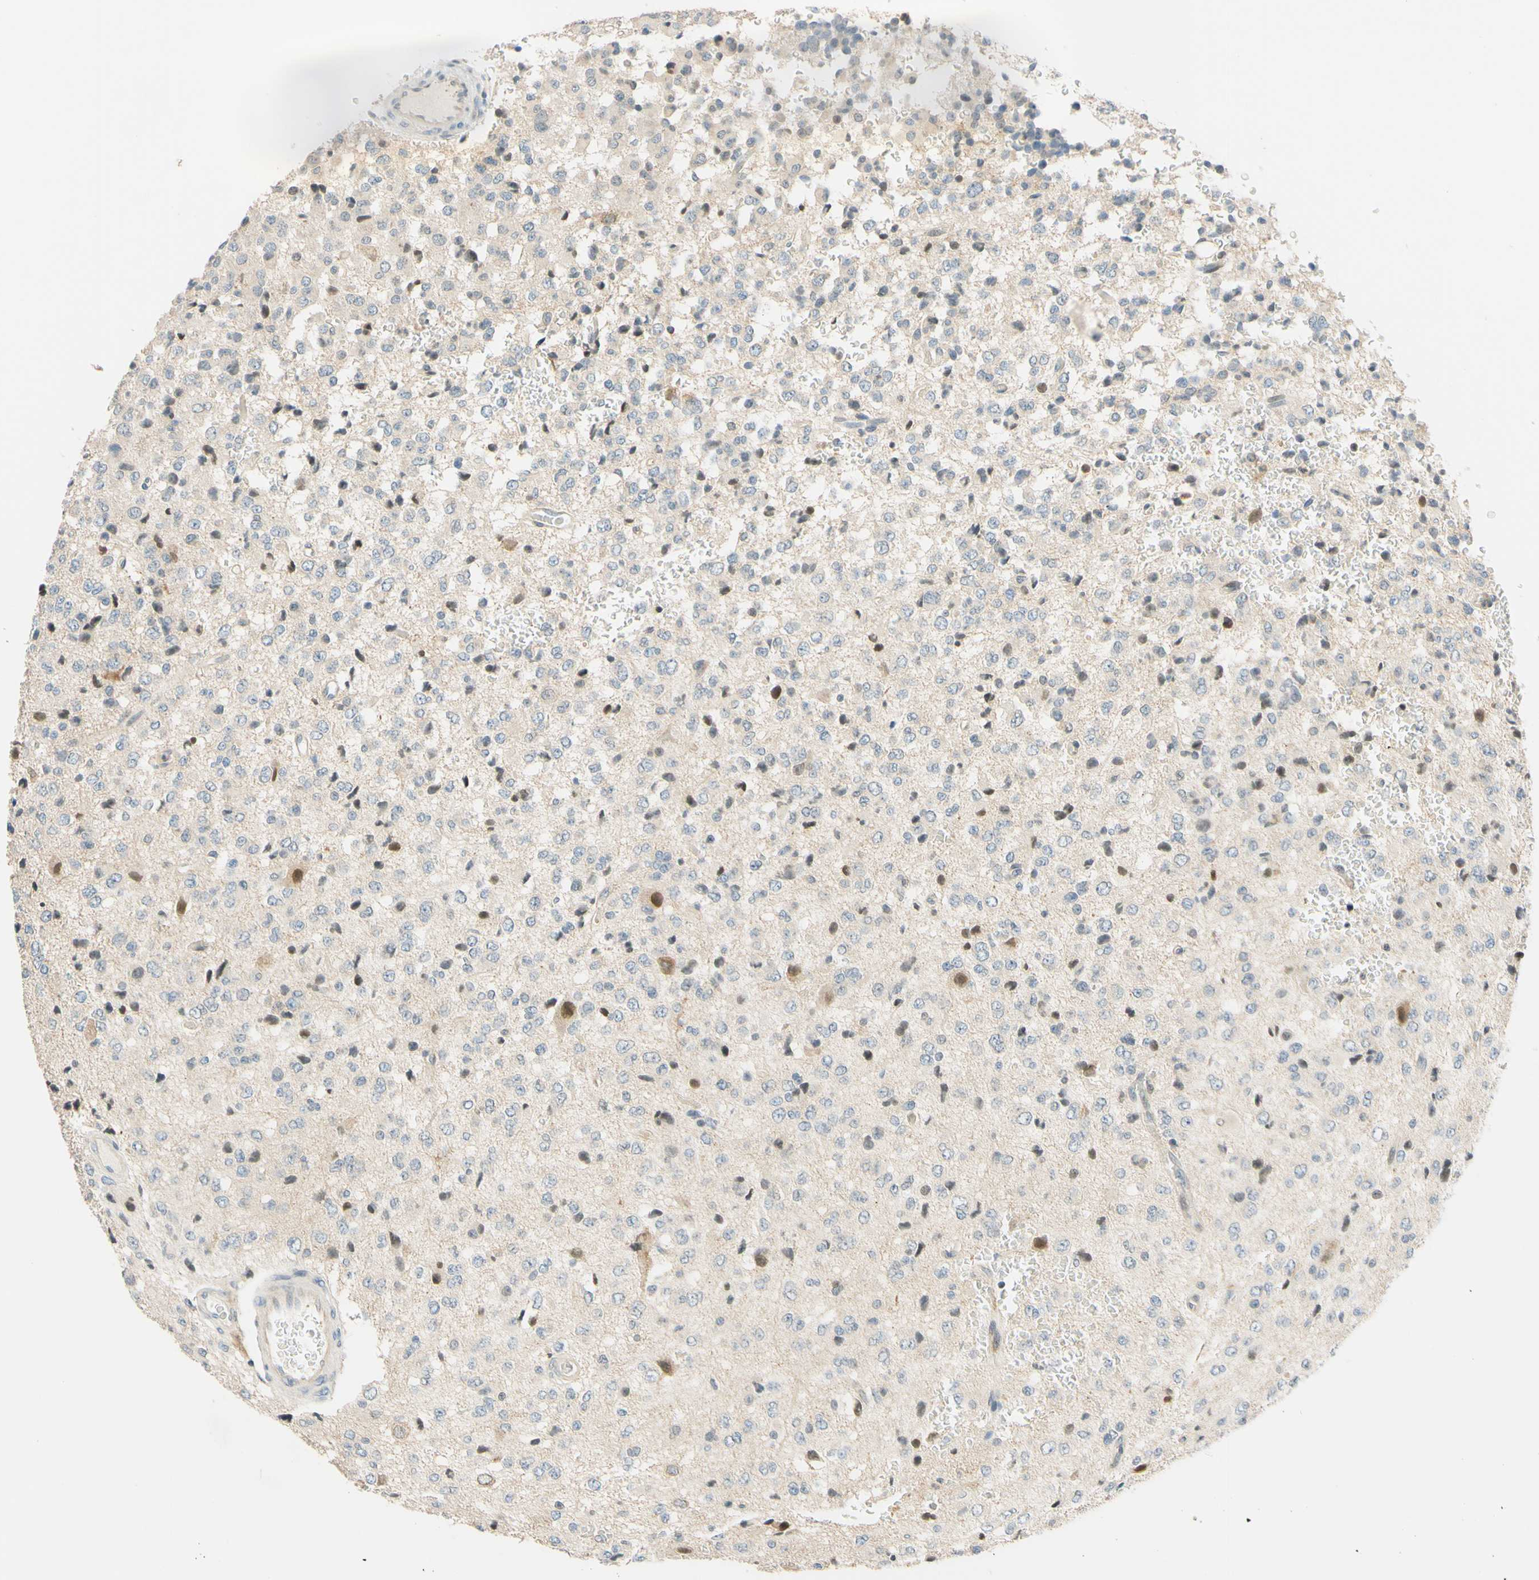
{"staining": {"intensity": "weak", "quantity": "<25%", "location": "nuclear"}, "tissue": "glioma", "cell_type": "Tumor cells", "image_type": "cancer", "snomed": [{"axis": "morphology", "description": "Glioma, malignant, High grade"}, {"axis": "topography", "description": "pancreas cauda"}], "caption": "Tumor cells are negative for protein expression in human malignant glioma (high-grade).", "gene": "C2CD2L", "patient": {"sex": "male", "age": 60}}